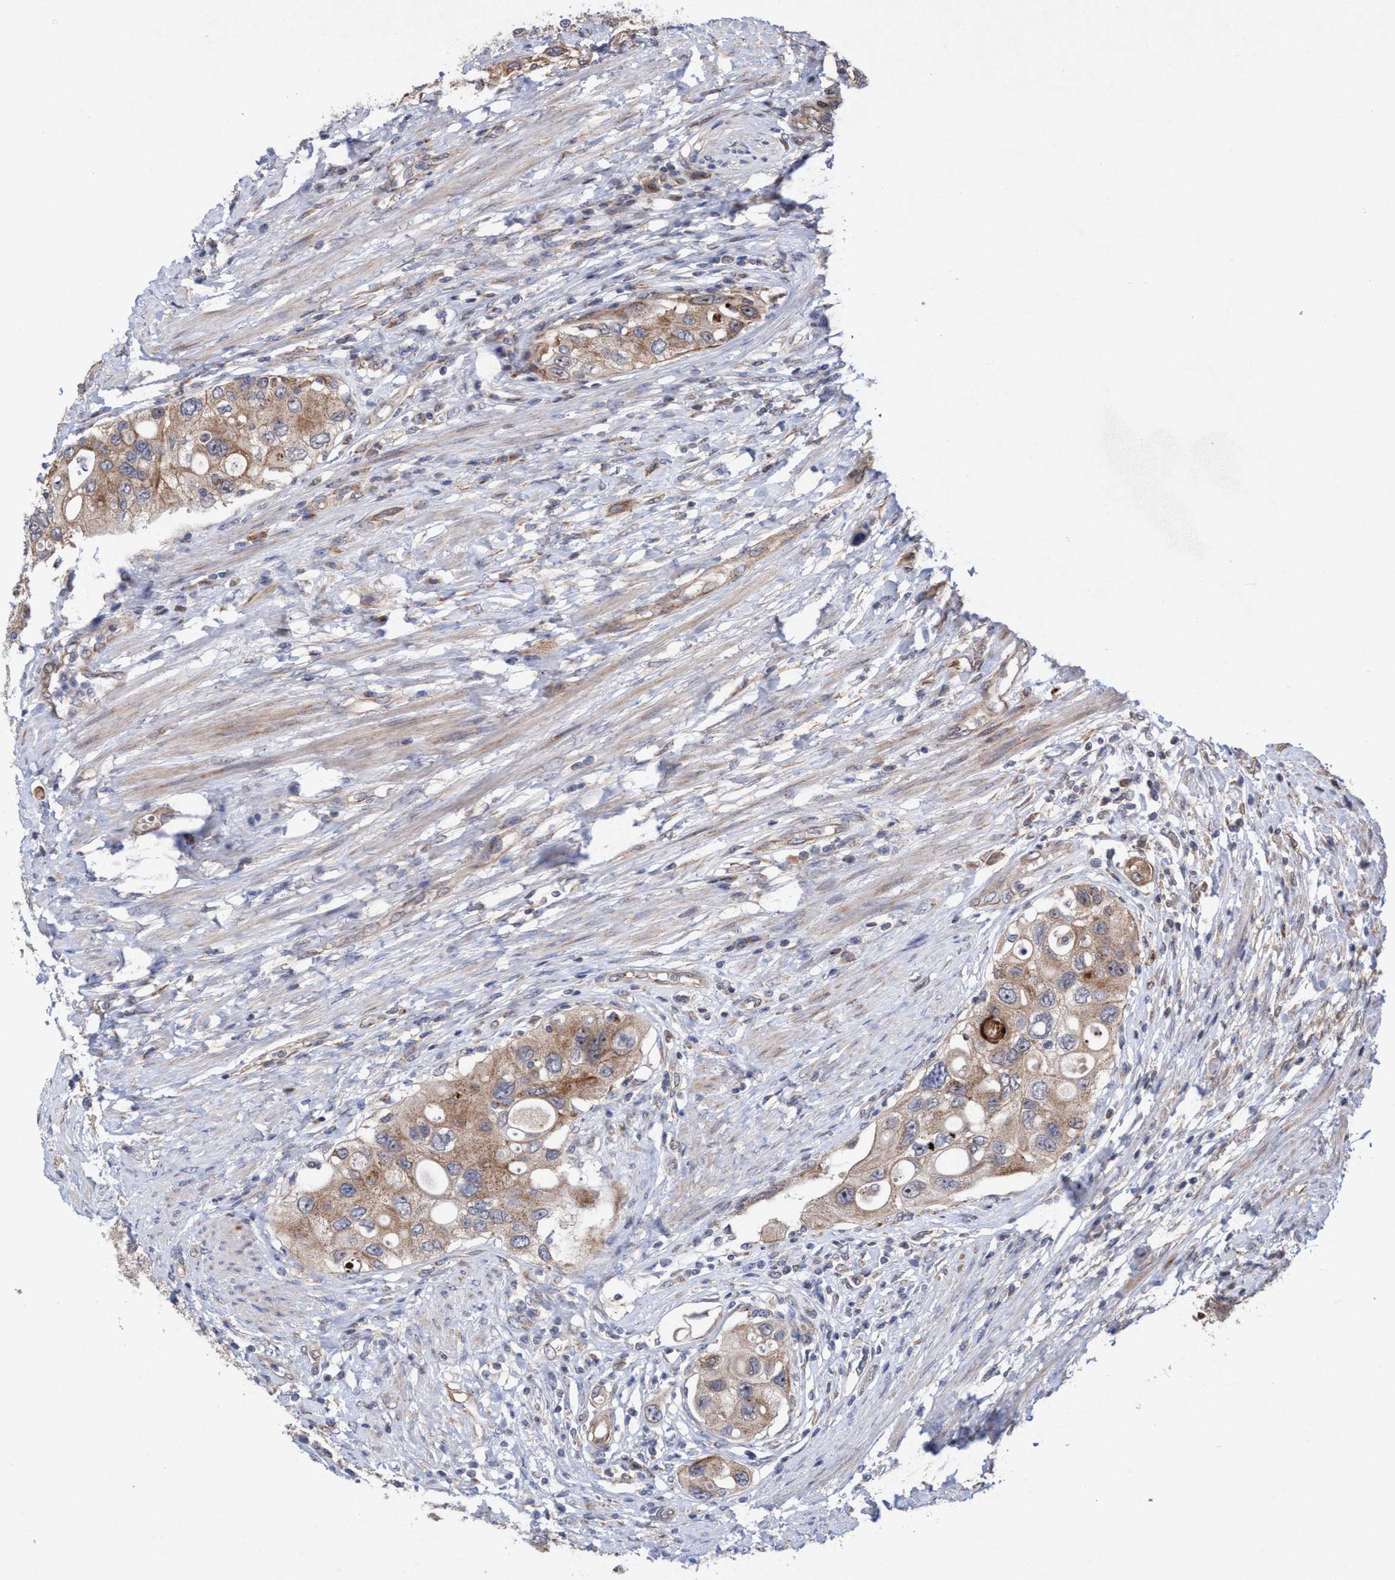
{"staining": {"intensity": "moderate", "quantity": ">75%", "location": "cytoplasmic/membranous"}, "tissue": "urothelial cancer", "cell_type": "Tumor cells", "image_type": "cancer", "snomed": [{"axis": "morphology", "description": "Urothelial carcinoma, High grade"}, {"axis": "topography", "description": "Urinary bladder"}], "caption": "Urothelial cancer stained for a protein demonstrates moderate cytoplasmic/membranous positivity in tumor cells.", "gene": "P2RY14", "patient": {"sex": "female", "age": 56}}